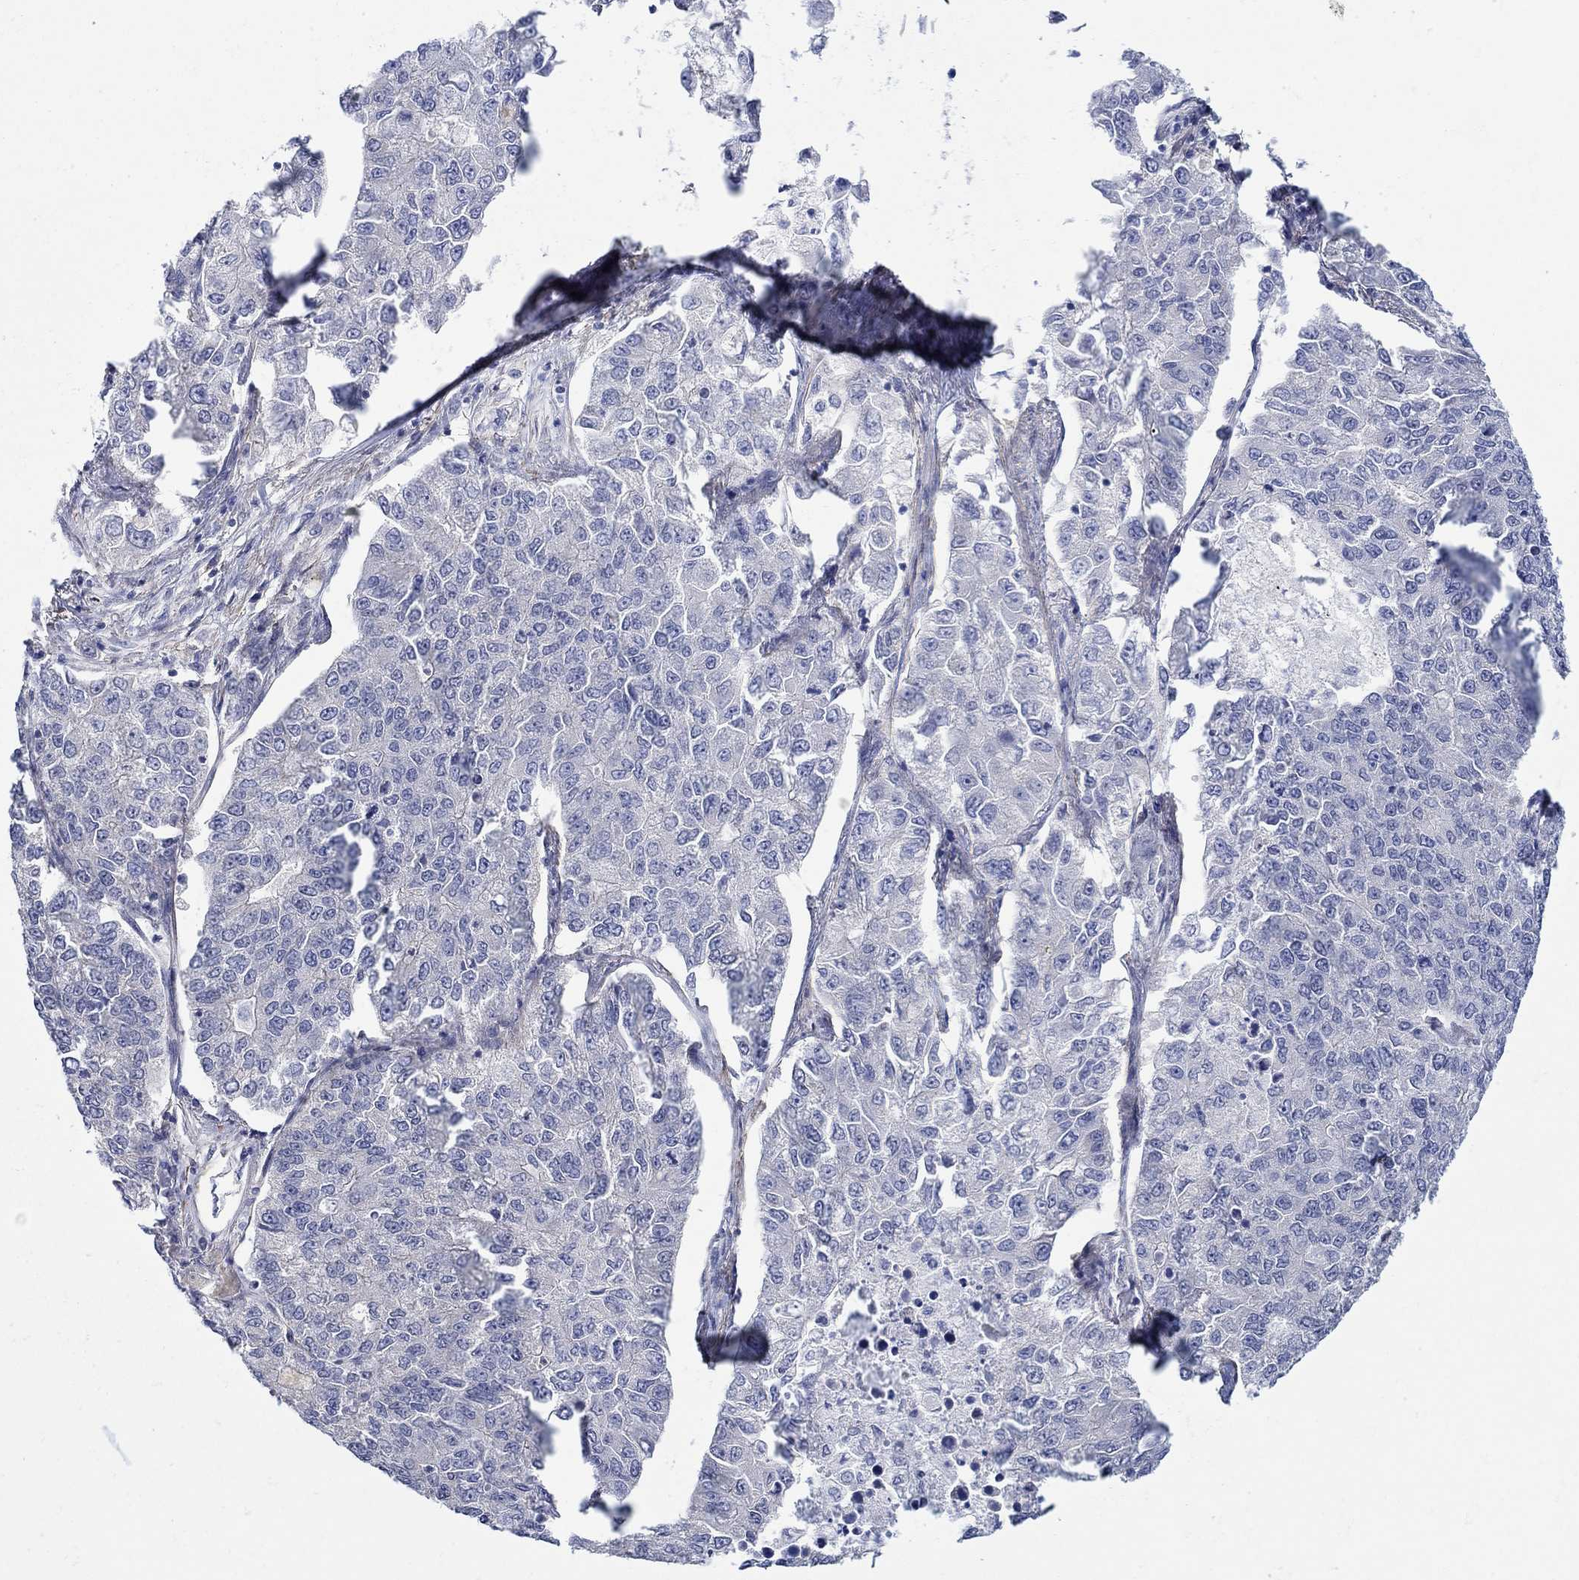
{"staining": {"intensity": "negative", "quantity": "none", "location": "none"}, "tissue": "lung cancer", "cell_type": "Tumor cells", "image_type": "cancer", "snomed": [{"axis": "morphology", "description": "Adenocarcinoma, NOS"}, {"axis": "topography", "description": "Lung"}], "caption": "There is no significant positivity in tumor cells of adenocarcinoma (lung). The staining was performed using DAB to visualize the protein expression in brown, while the nuclei were stained in blue with hematoxylin (Magnification: 20x).", "gene": "SCN7A", "patient": {"sex": "male", "age": 49}}